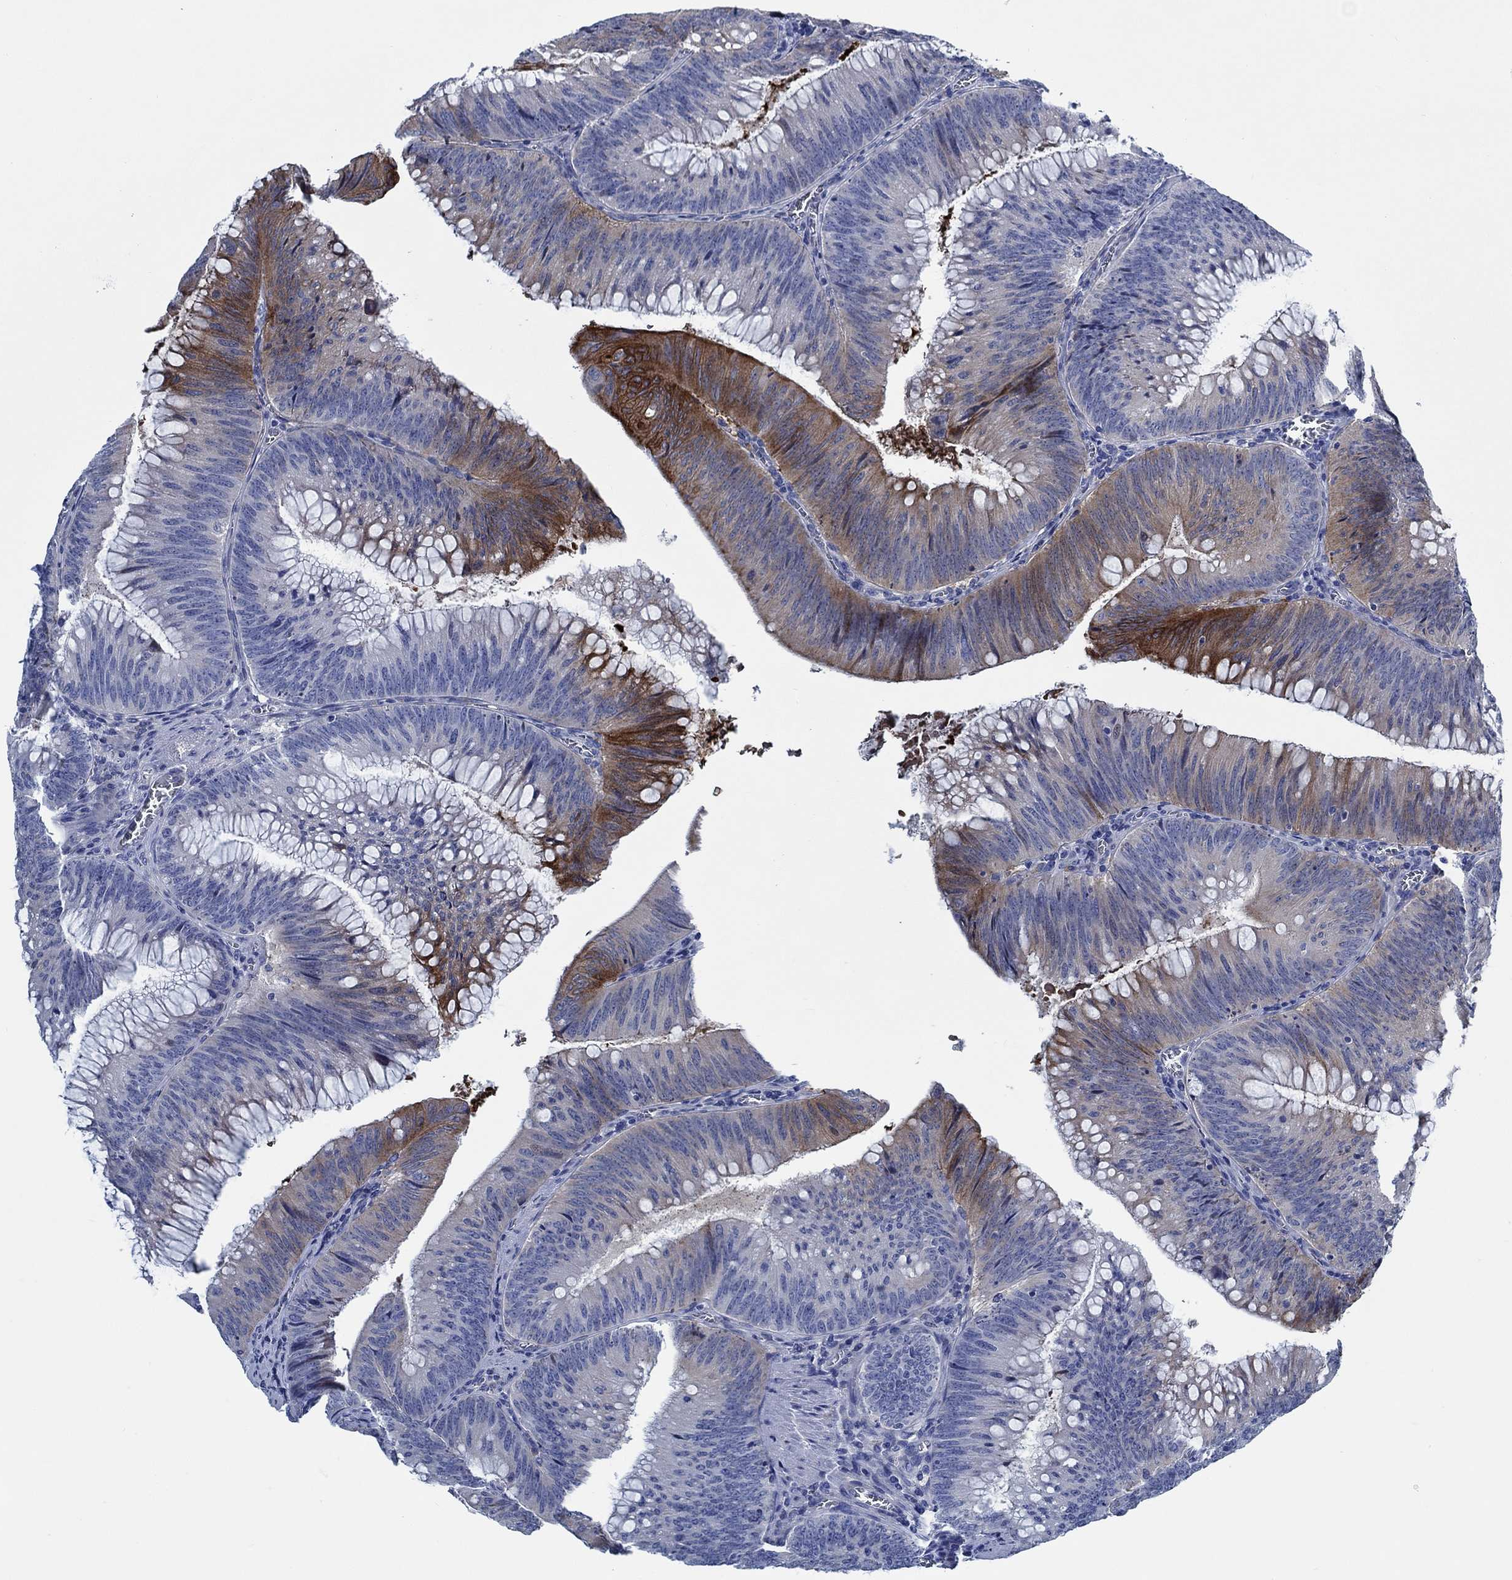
{"staining": {"intensity": "strong", "quantity": "<25%", "location": "cytoplasmic/membranous"}, "tissue": "colorectal cancer", "cell_type": "Tumor cells", "image_type": "cancer", "snomed": [{"axis": "morphology", "description": "Adenocarcinoma, NOS"}, {"axis": "topography", "description": "Rectum"}], "caption": "High-magnification brightfield microscopy of colorectal cancer stained with DAB (3,3'-diaminobenzidine) (brown) and counterstained with hematoxylin (blue). tumor cells exhibit strong cytoplasmic/membranous staining is identified in about<25% of cells.", "gene": "SVEP1", "patient": {"sex": "female", "age": 72}}